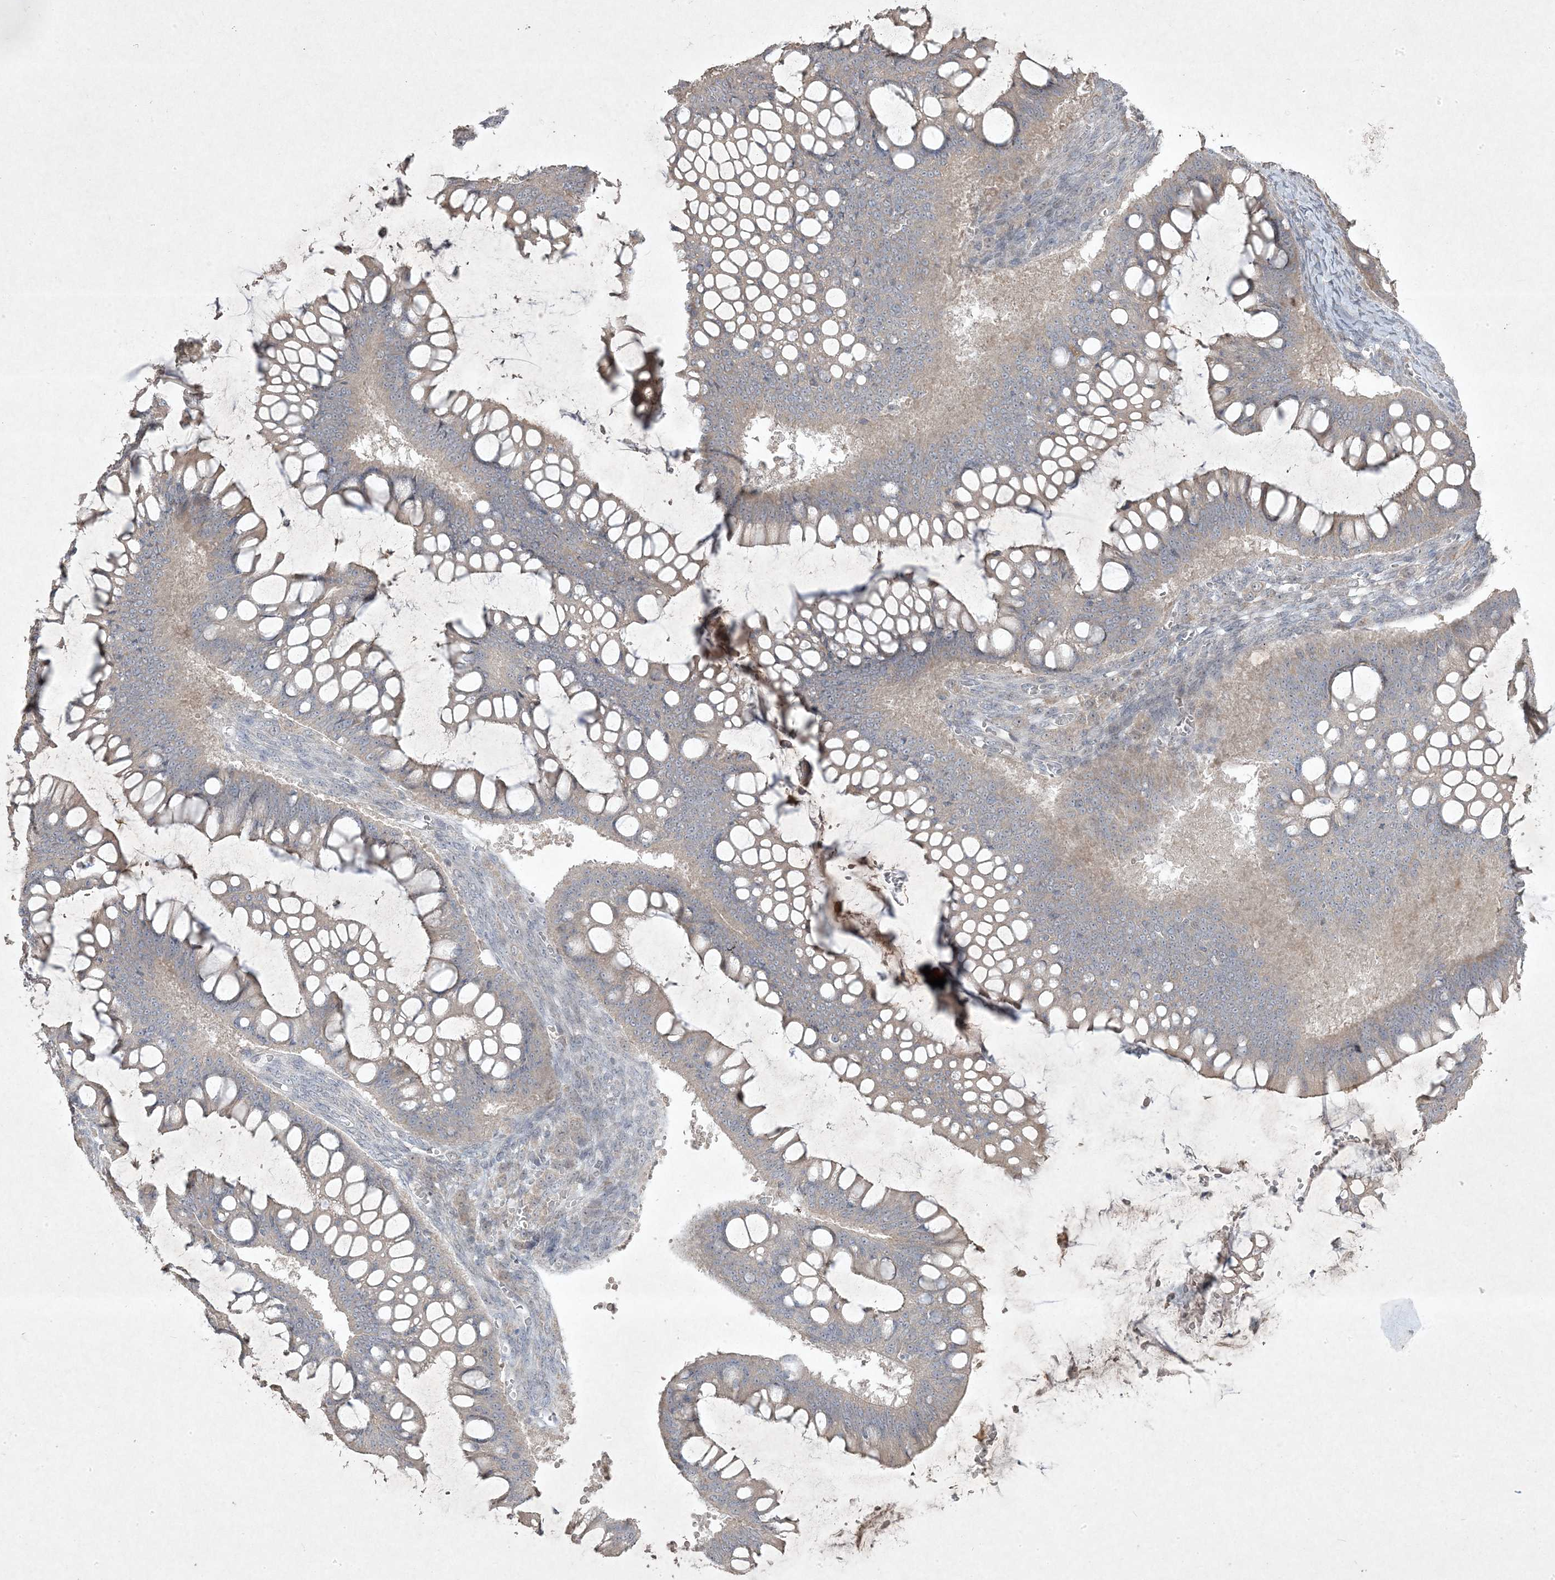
{"staining": {"intensity": "negative", "quantity": "none", "location": "none"}, "tissue": "ovarian cancer", "cell_type": "Tumor cells", "image_type": "cancer", "snomed": [{"axis": "morphology", "description": "Cystadenocarcinoma, mucinous, NOS"}, {"axis": "topography", "description": "Ovary"}], "caption": "There is no significant expression in tumor cells of ovarian mucinous cystadenocarcinoma.", "gene": "RGL4", "patient": {"sex": "female", "age": 73}}